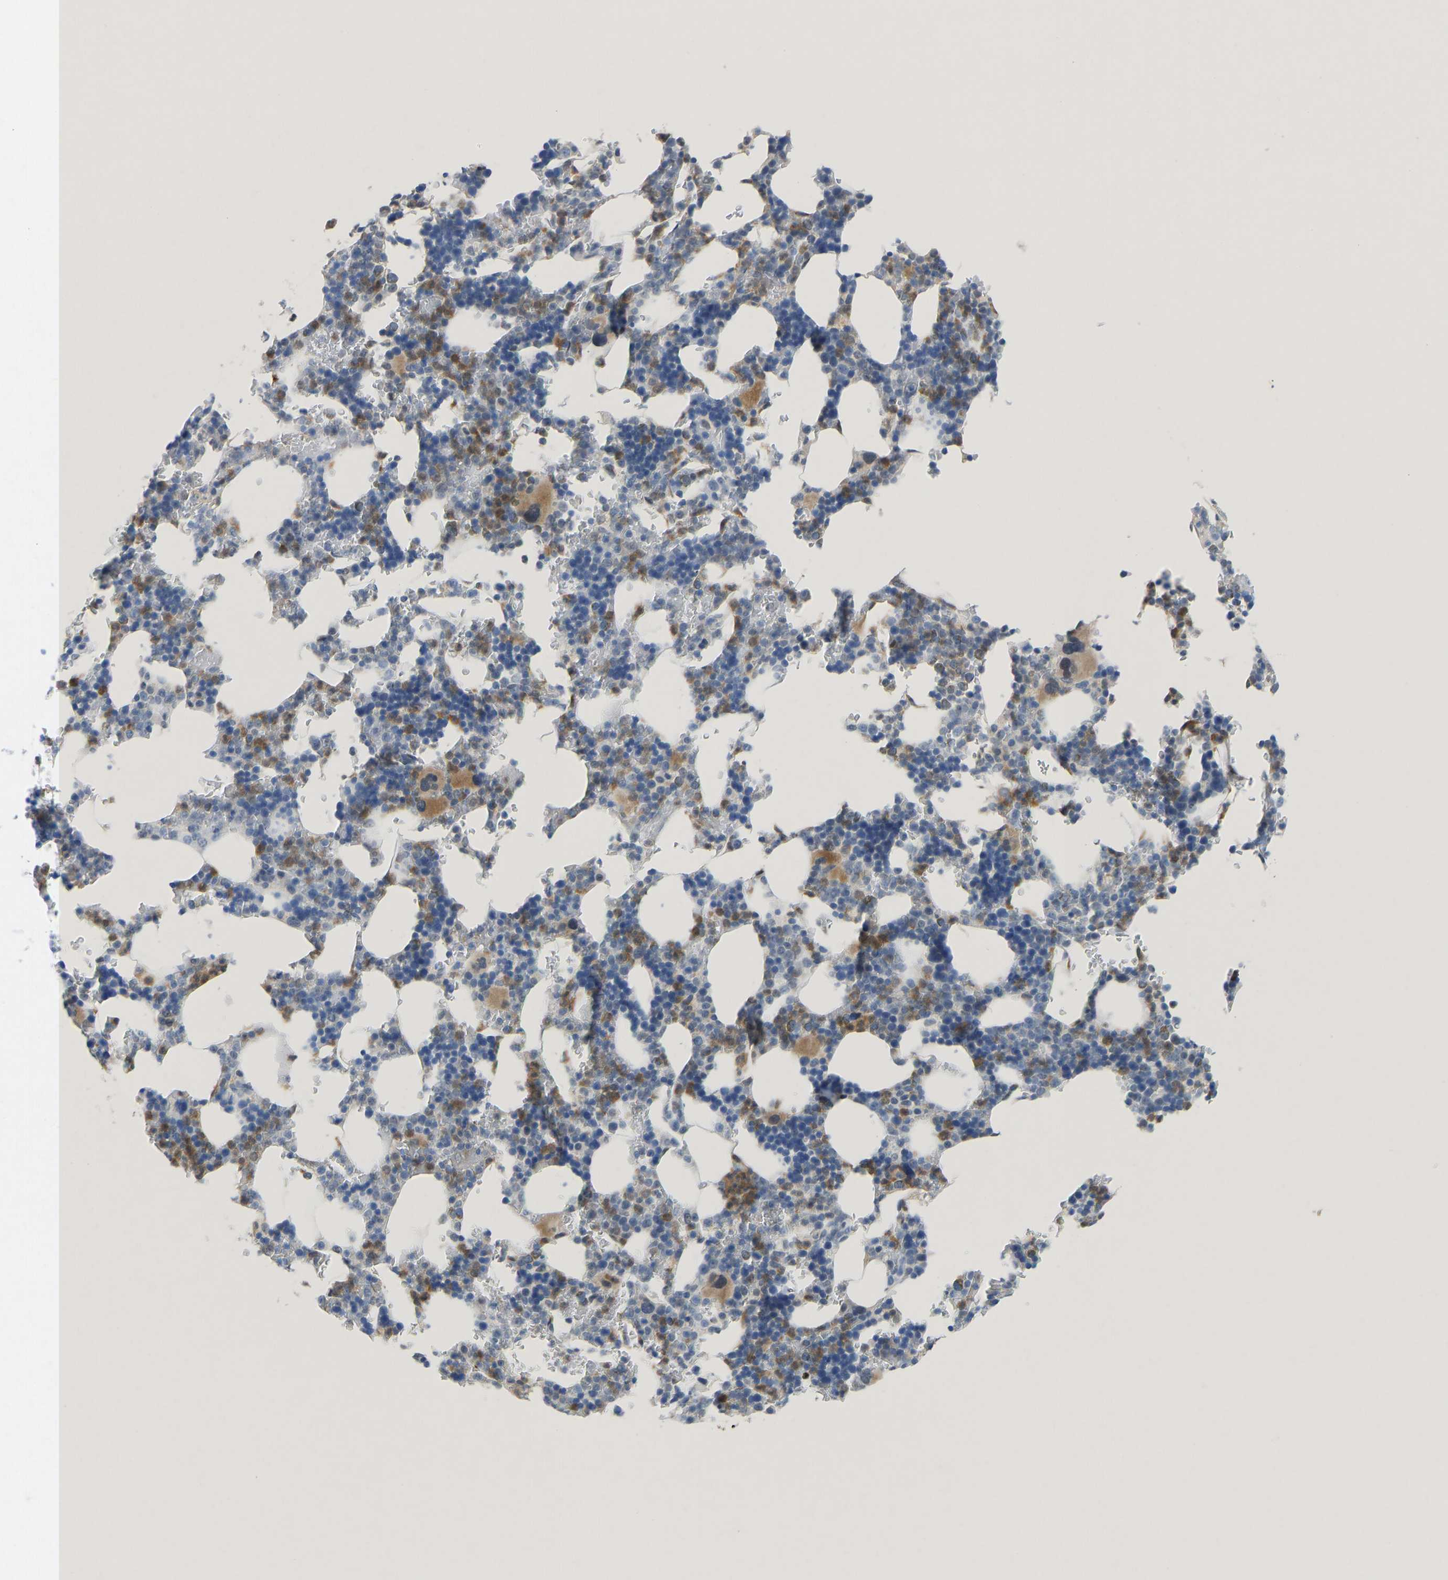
{"staining": {"intensity": "moderate", "quantity": "25%-75%", "location": "cytoplasmic/membranous"}, "tissue": "bone marrow", "cell_type": "Hematopoietic cells", "image_type": "normal", "snomed": [{"axis": "morphology", "description": "Normal tissue, NOS"}, {"axis": "topography", "description": "Bone marrow"}], "caption": "High-power microscopy captured an IHC micrograph of unremarkable bone marrow, revealing moderate cytoplasmic/membranous expression in about 25%-75% of hematopoietic cells. (IHC, brightfield microscopy, high magnification).", "gene": "TXNDC2", "patient": {"sex": "female", "age": 81}}